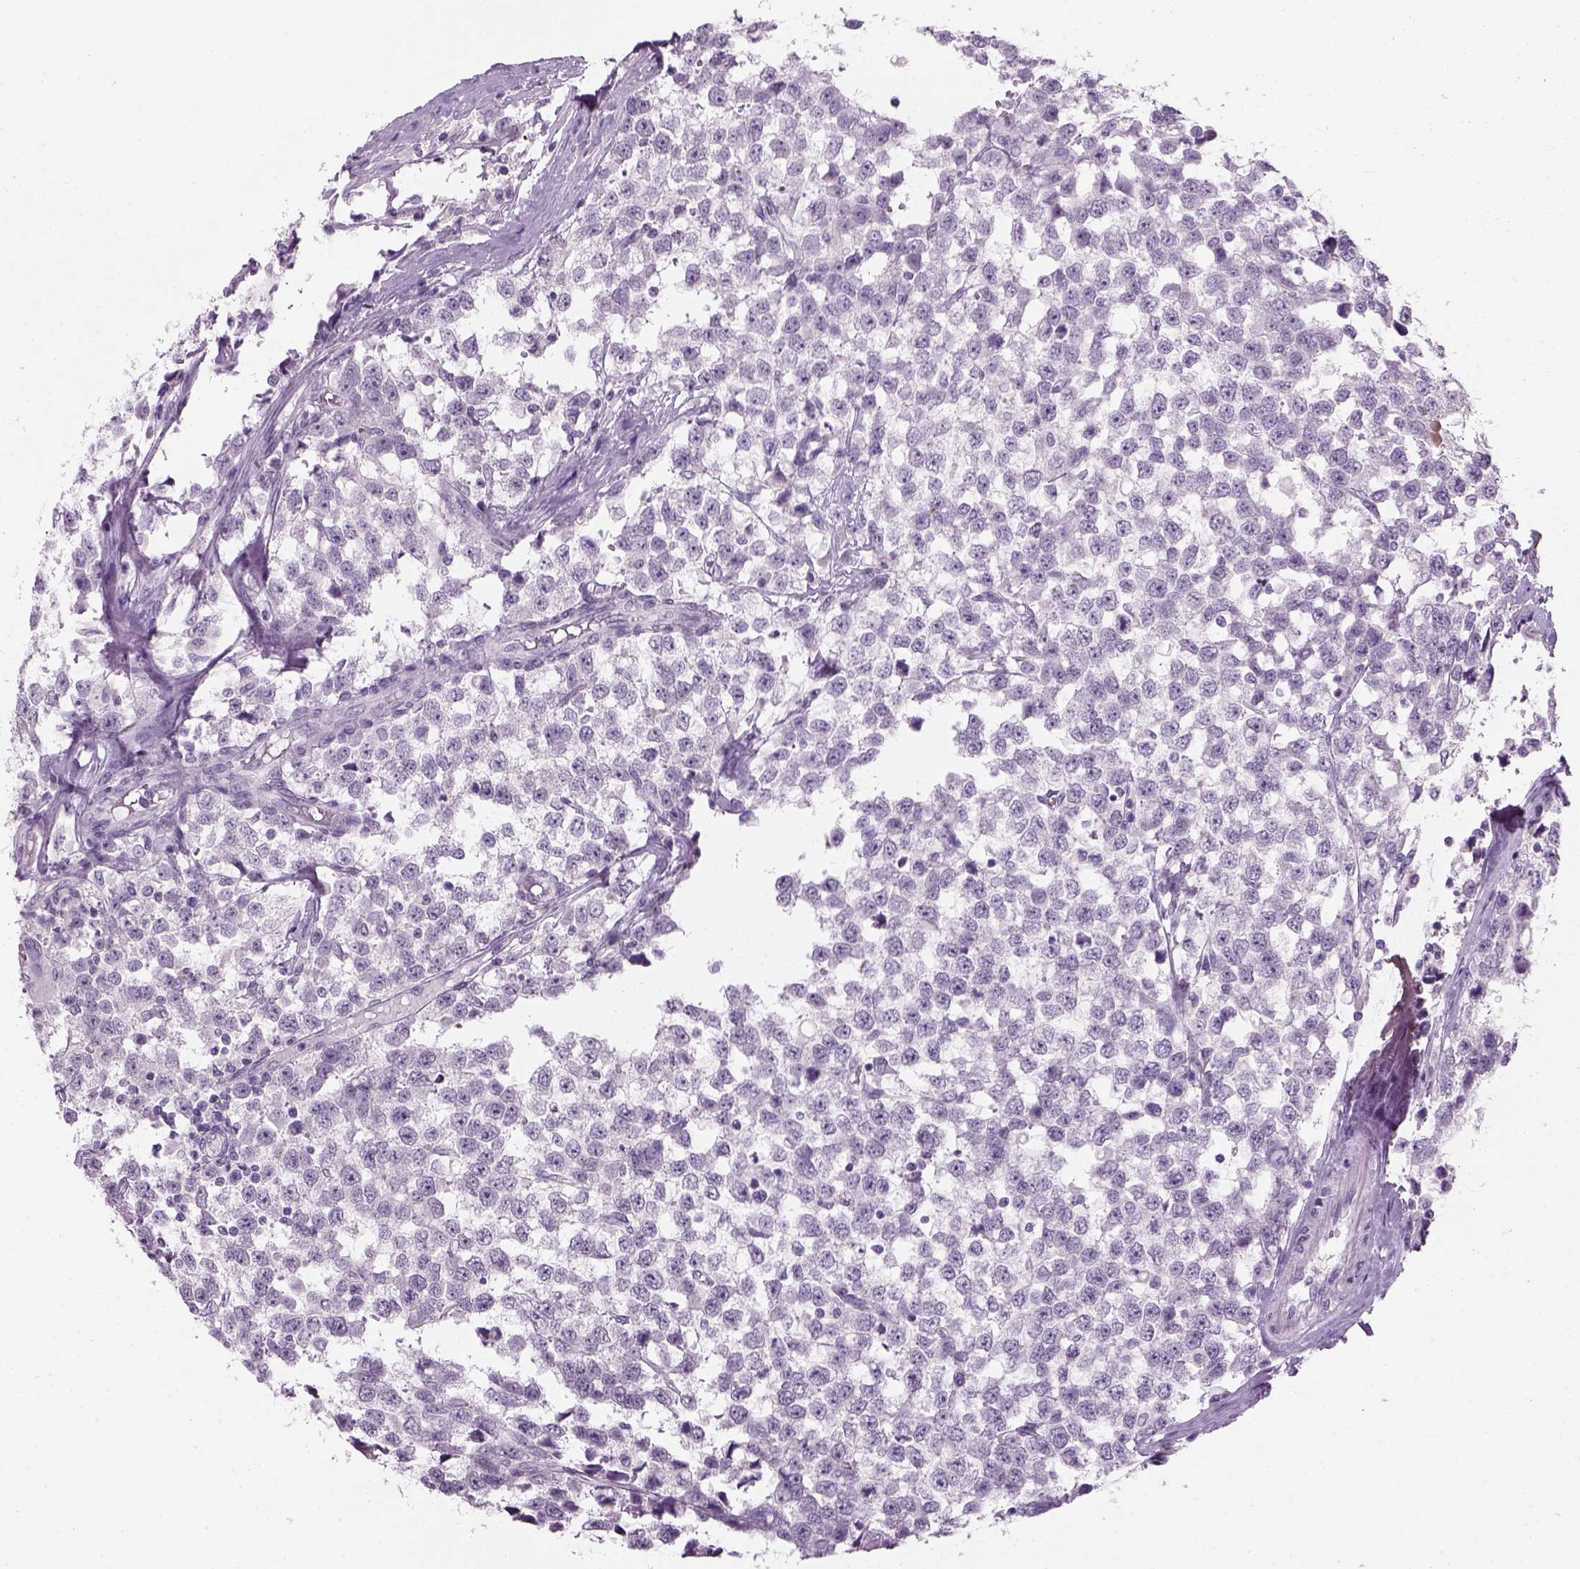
{"staining": {"intensity": "negative", "quantity": "none", "location": "none"}, "tissue": "testis cancer", "cell_type": "Tumor cells", "image_type": "cancer", "snomed": [{"axis": "morphology", "description": "Seminoma, NOS"}, {"axis": "topography", "description": "Testis"}], "caption": "A histopathology image of testis cancer stained for a protein demonstrates no brown staining in tumor cells.", "gene": "TH", "patient": {"sex": "male", "age": 34}}